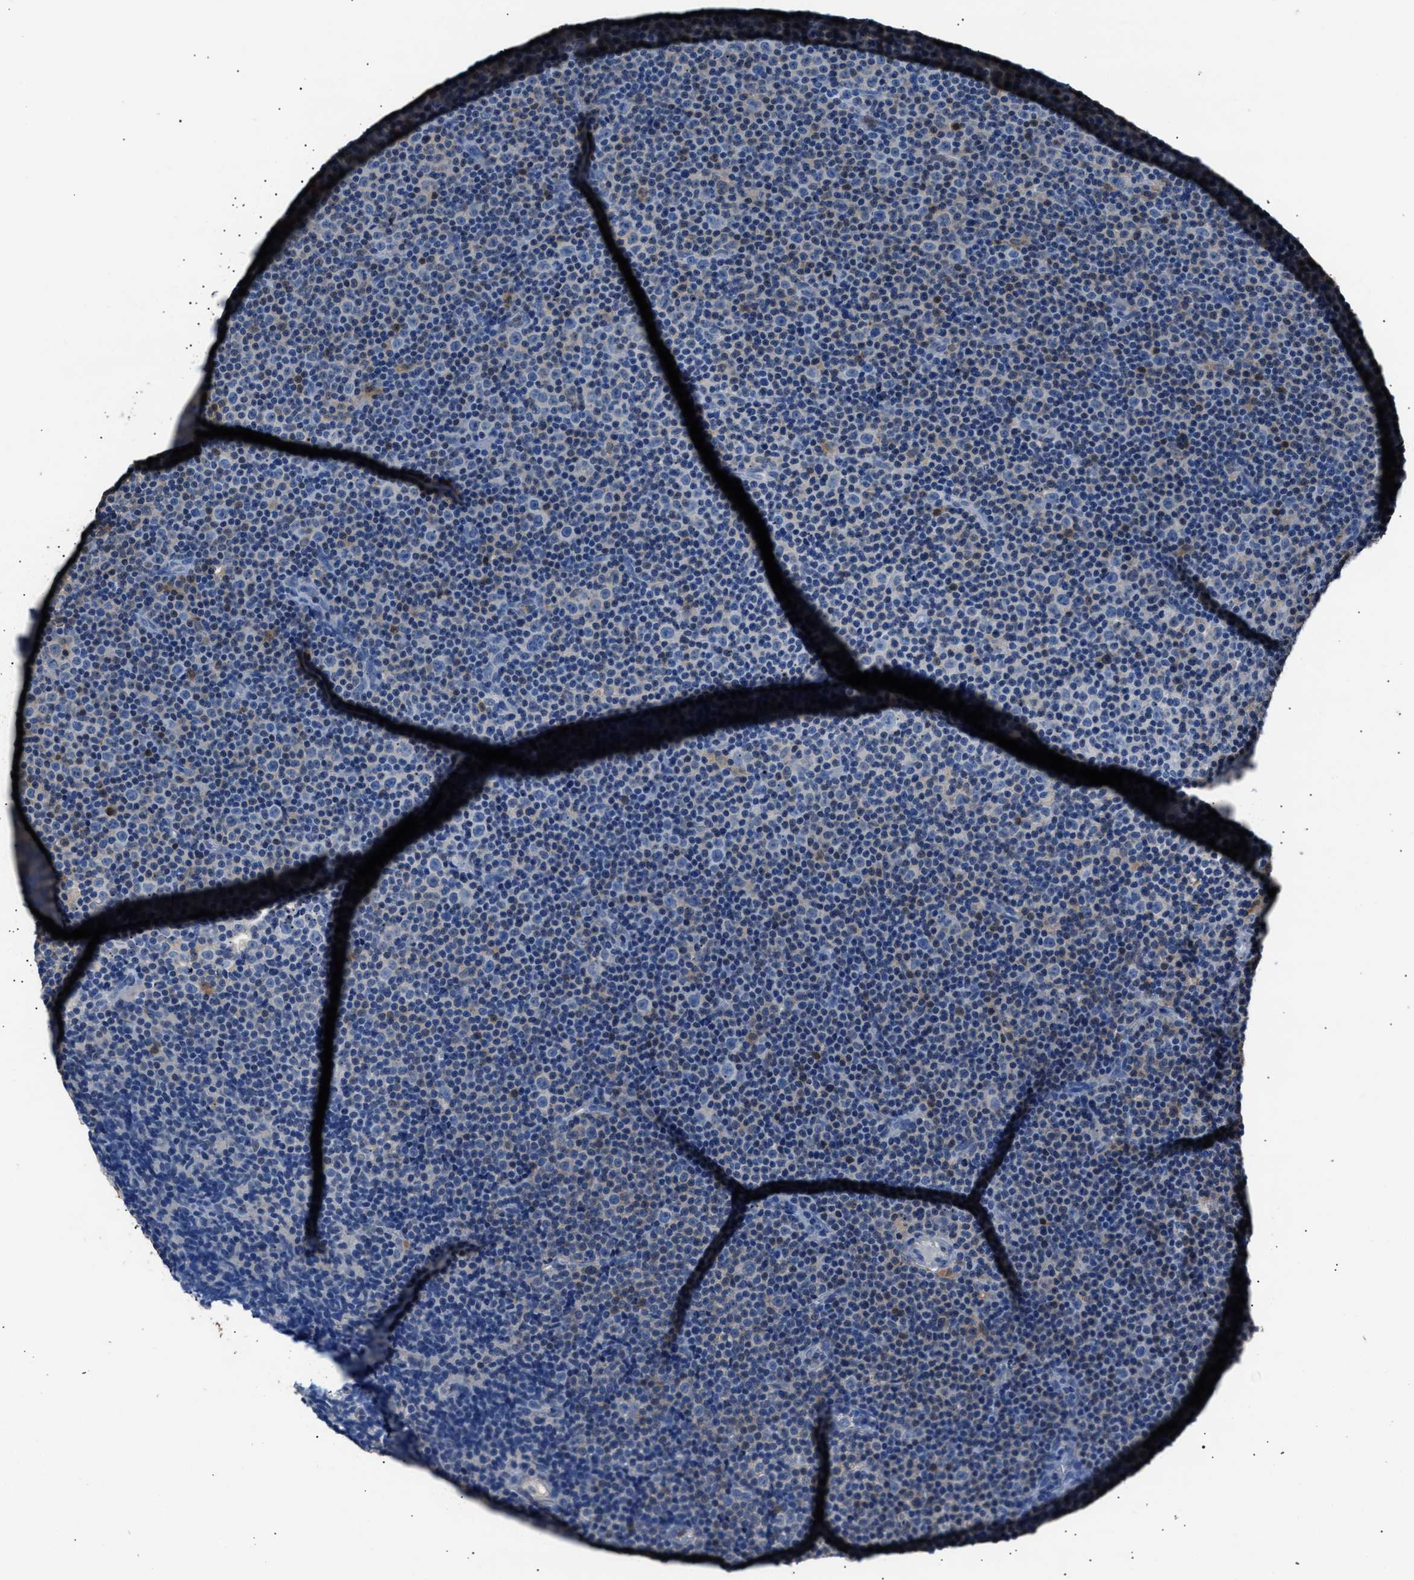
{"staining": {"intensity": "negative", "quantity": "none", "location": "none"}, "tissue": "lymphoma", "cell_type": "Tumor cells", "image_type": "cancer", "snomed": [{"axis": "morphology", "description": "Malignant lymphoma, non-Hodgkin's type, Low grade"}, {"axis": "topography", "description": "Lymph node"}], "caption": "A histopathology image of lymphoma stained for a protein shows no brown staining in tumor cells.", "gene": "GSTP1", "patient": {"sex": "female", "age": 67}}